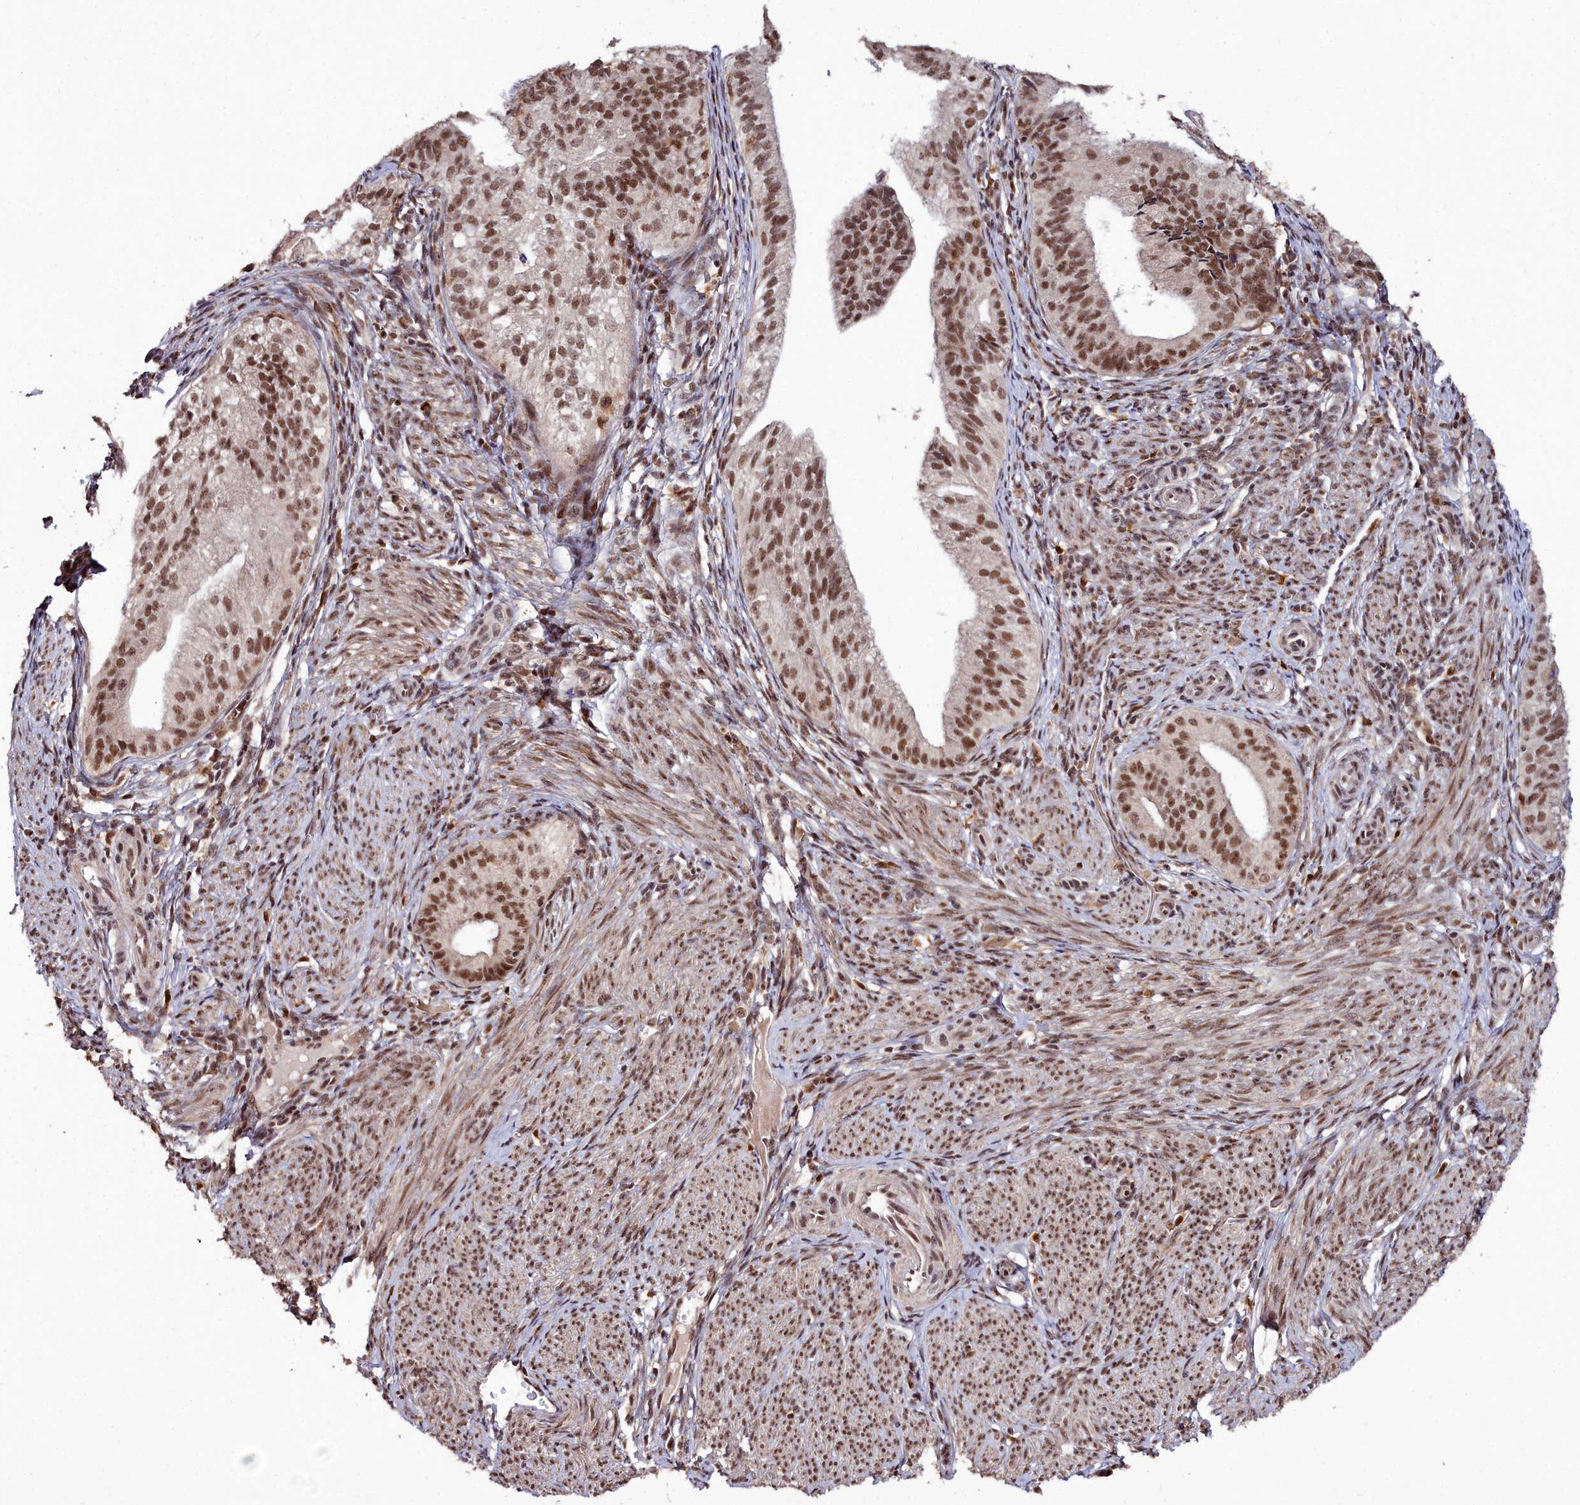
{"staining": {"intensity": "moderate", "quantity": ">75%", "location": "nuclear"}, "tissue": "endometrial cancer", "cell_type": "Tumor cells", "image_type": "cancer", "snomed": [{"axis": "morphology", "description": "Adenocarcinoma, NOS"}, {"axis": "topography", "description": "Endometrium"}], "caption": "Moderate nuclear positivity for a protein is seen in about >75% of tumor cells of endometrial cancer (adenocarcinoma) using IHC.", "gene": "CXXC1", "patient": {"sex": "female", "age": 50}}